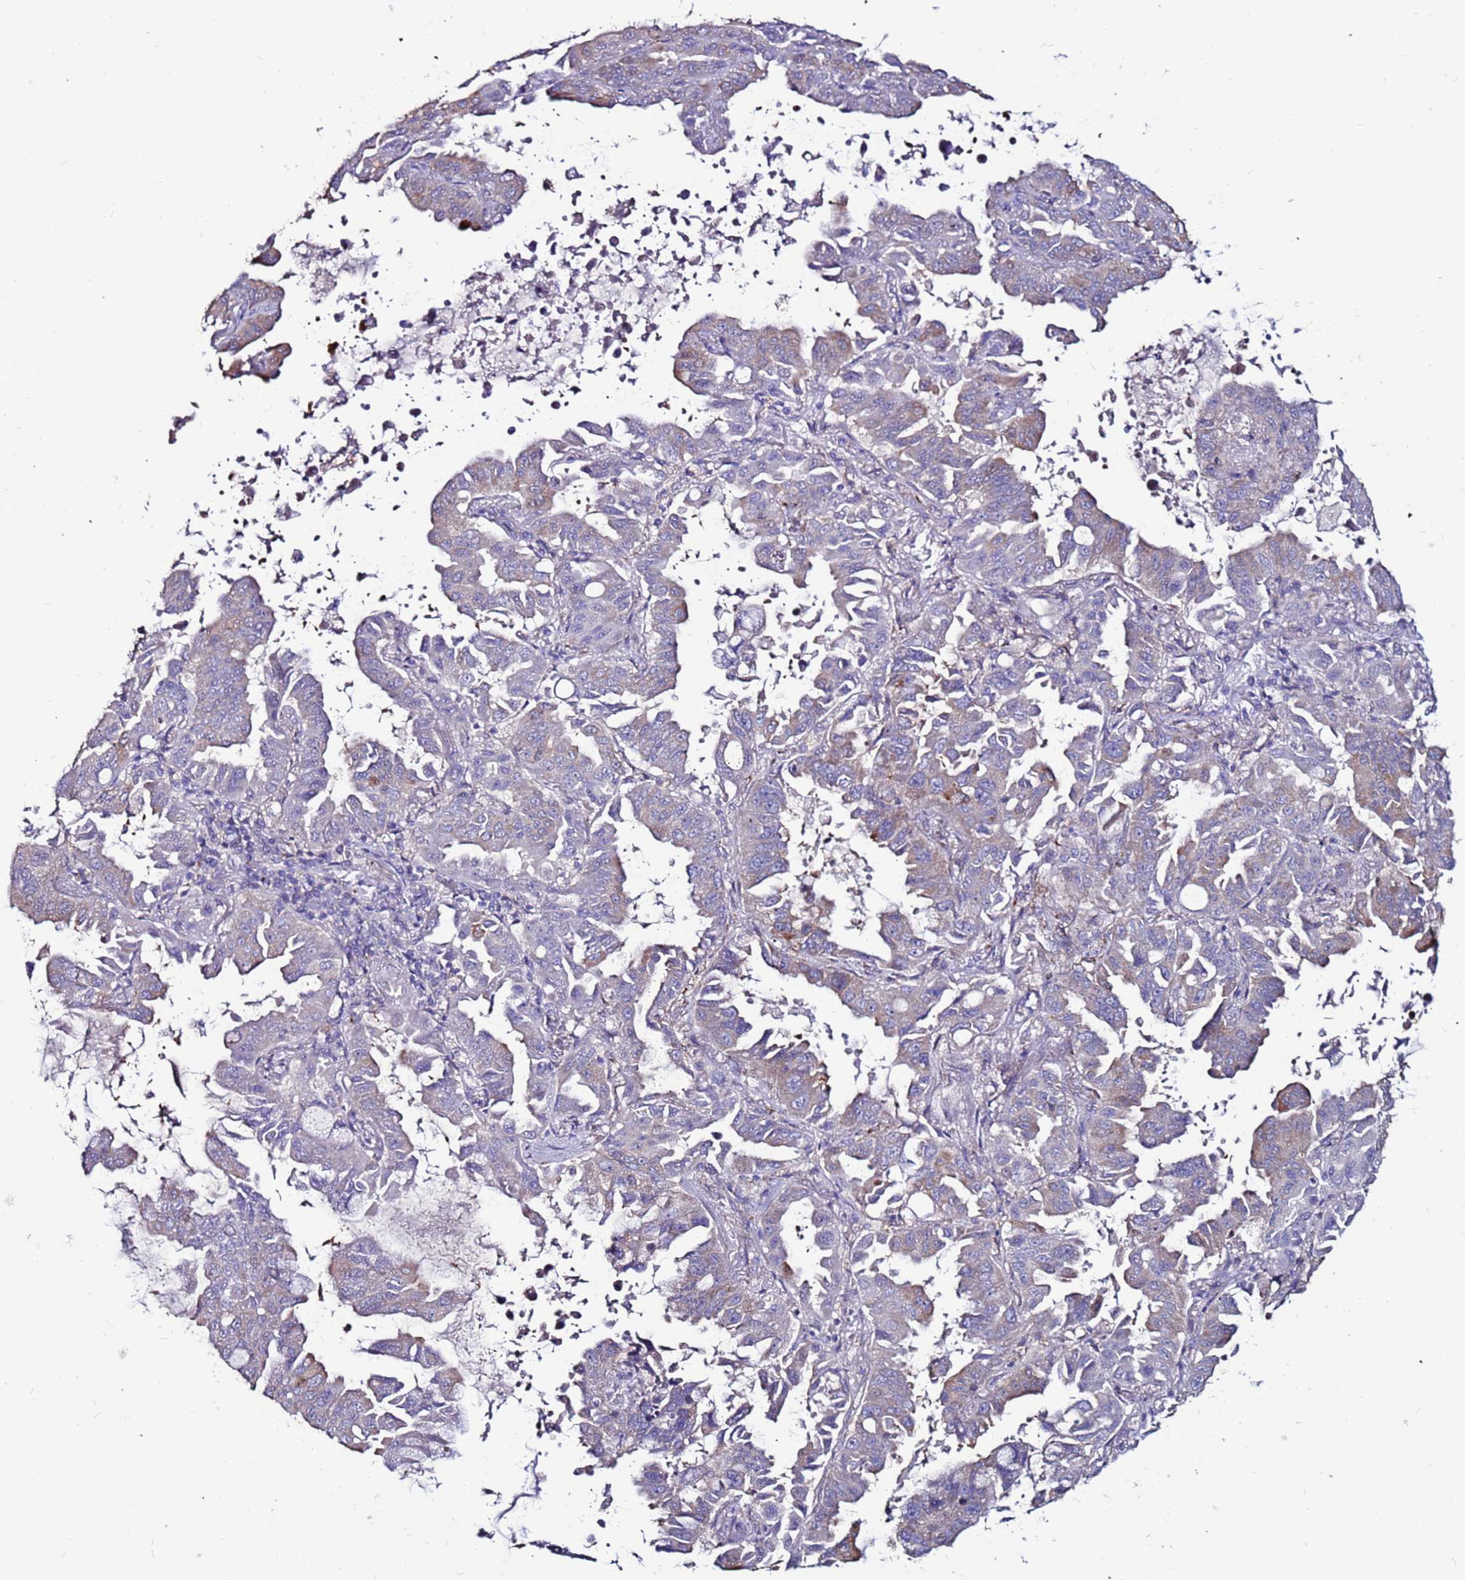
{"staining": {"intensity": "moderate", "quantity": "<25%", "location": "cytoplasmic/membranous"}, "tissue": "lung cancer", "cell_type": "Tumor cells", "image_type": "cancer", "snomed": [{"axis": "morphology", "description": "Adenocarcinoma, NOS"}, {"axis": "topography", "description": "Lung"}], "caption": "Immunohistochemistry micrograph of lung adenocarcinoma stained for a protein (brown), which displays low levels of moderate cytoplasmic/membranous expression in about <25% of tumor cells.", "gene": "SLC44A3", "patient": {"sex": "male", "age": 64}}